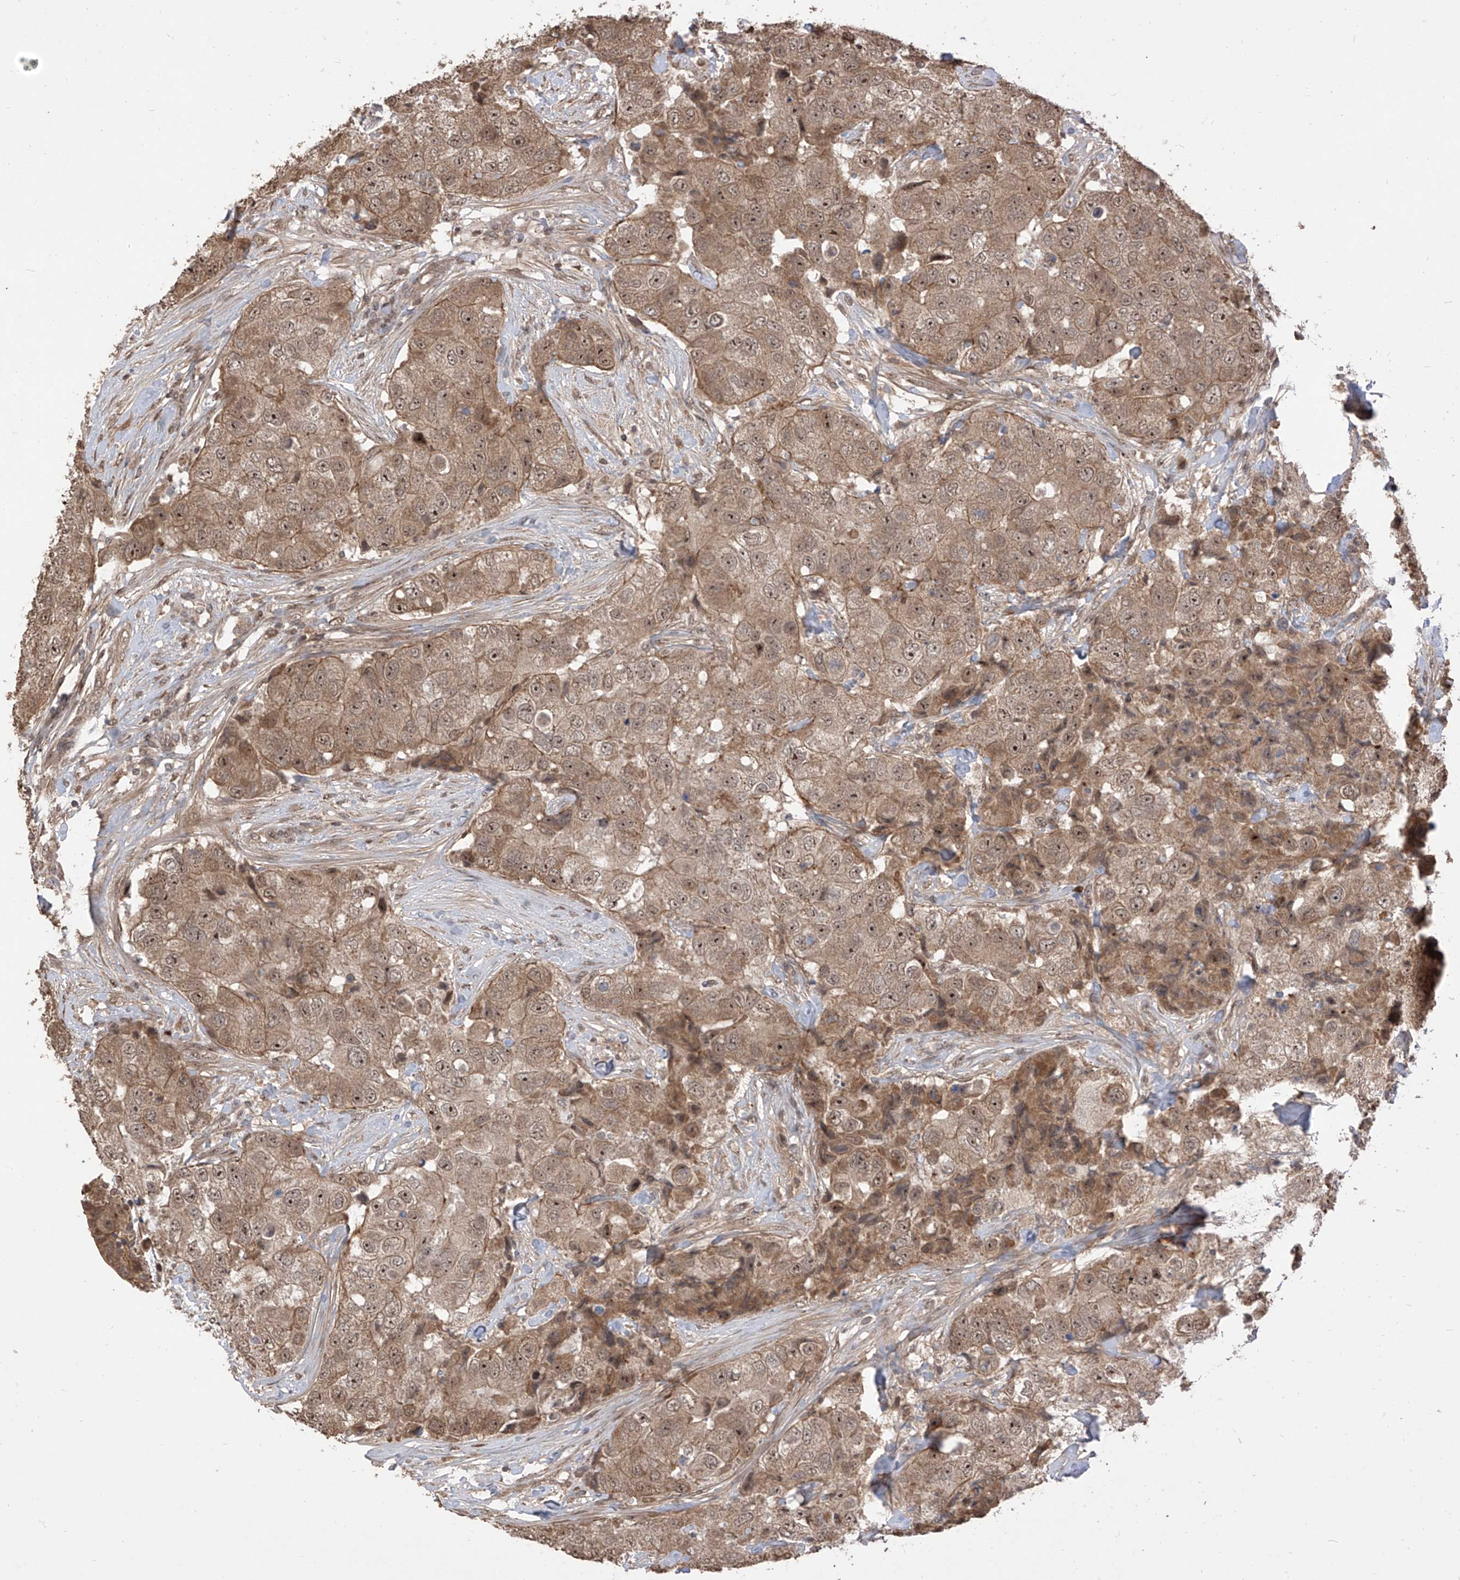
{"staining": {"intensity": "moderate", "quantity": ">75%", "location": "cytoplasmic/membranous,nuclear"}, "tissue": "breast cancer", "cell_type": "Tumor cells", "image_type": "cancer", "snomed": [{"axis": "morphology", "description": "Duct carcinoma"}, {"axis": "topography", "description": "Breast"}], "caption": "A micrograph showing moderate cytoplasmic/membranous and nuclear positivity in about >75% of tumor cells in invasive ductal carcinoma (breast), as visualized by brown immunohistochemical staining.", "gene": "LATS1", "patient": {"sex": "female", "age": 62}}